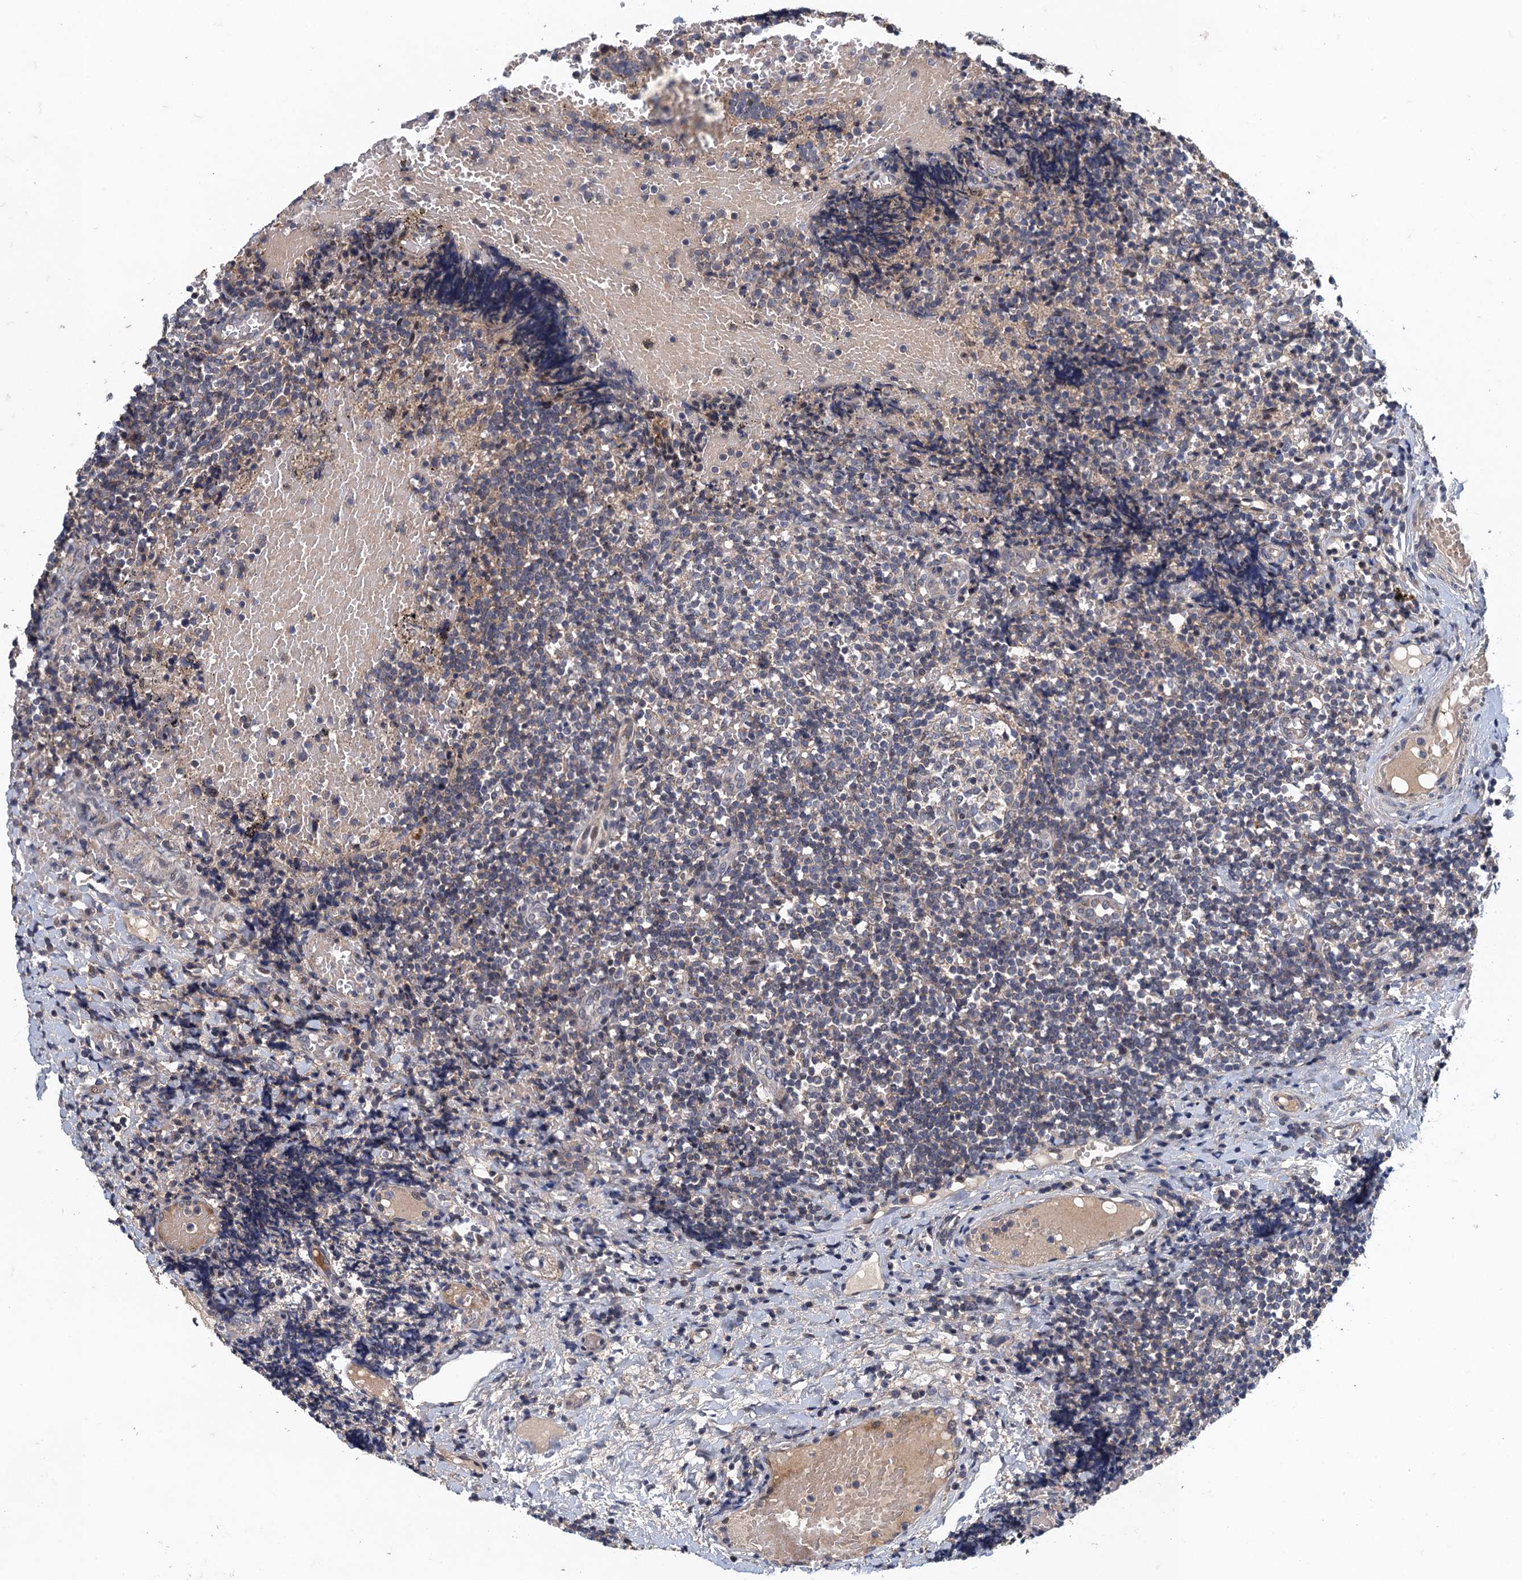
{"staining": {"intensity": "negative", "quantity": "none", "location": "none"}, "tissue": "tonsil", "cell_type": "Germinal center cells", "image_type": "normal", "snomed": [{"axis": "morphology", "description": "Normal tissue, NOS"}, {"axis": "topography", "description": "Tonsil"}], "caption": "An IHC photomicrograph of unremarkable tonsil is shown. There is no staining in germinal center cells of tonsil.", "gene": "MDM1", "patient": {"sex": "female", "age": 19}}